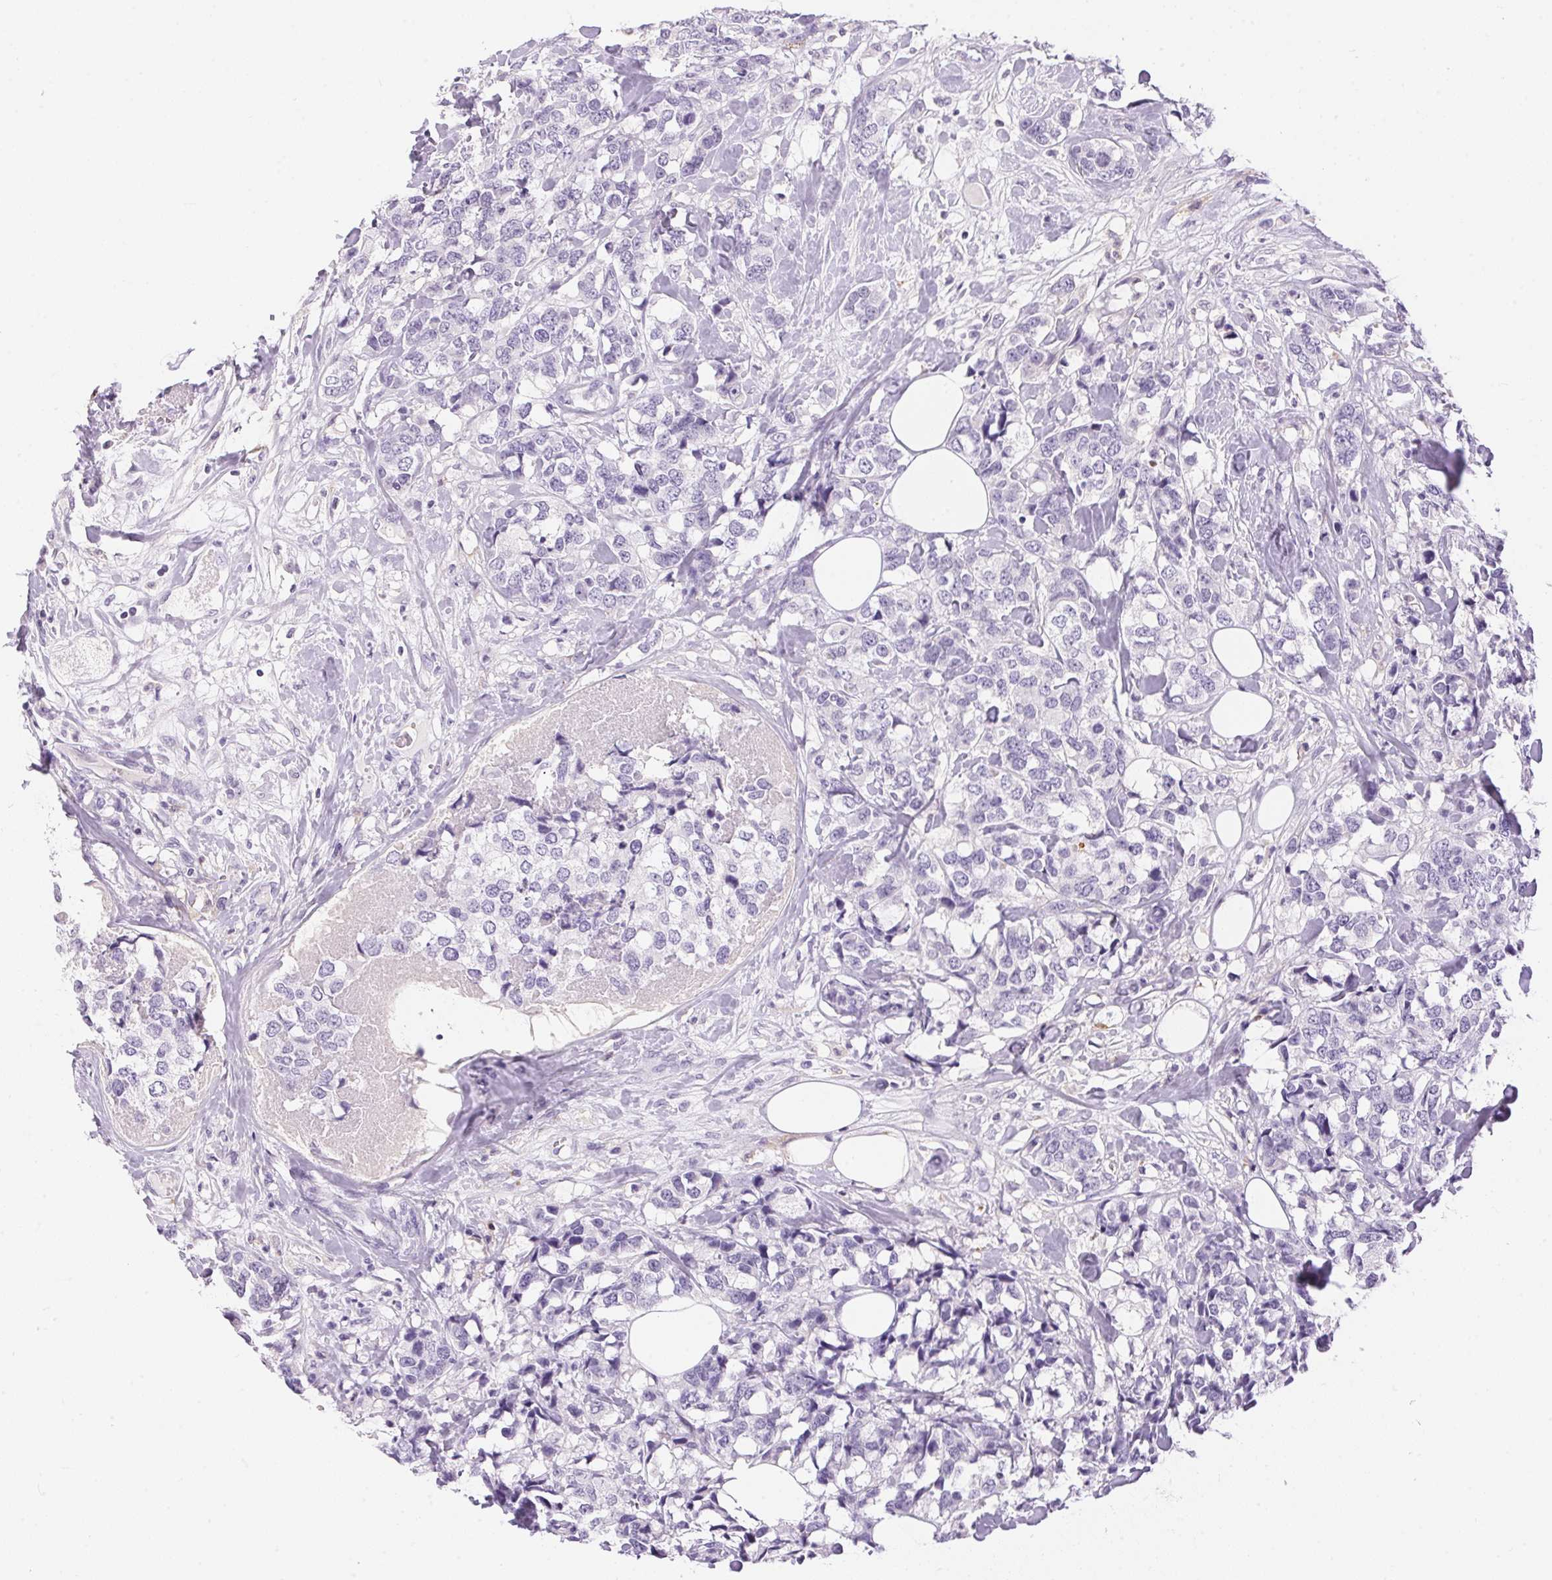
{"staining": {"intensity": "negative", "quantity": "none", "location": "none"}, "tissue": "breast cancer", "cell_type": "Tumor cells", "image_type": "cancer", "snomed": [{"axis": "morphology", "description": "Lobular carcinoma"}, {"axis": "topography", "description": "Breast"}], "caption": "Micrograph shows no significant protein staining in tumor cells of breast lobular carcinoma.", "gene": "PNLIPRP3", "patient": {"sex": "female", "age": 59}}